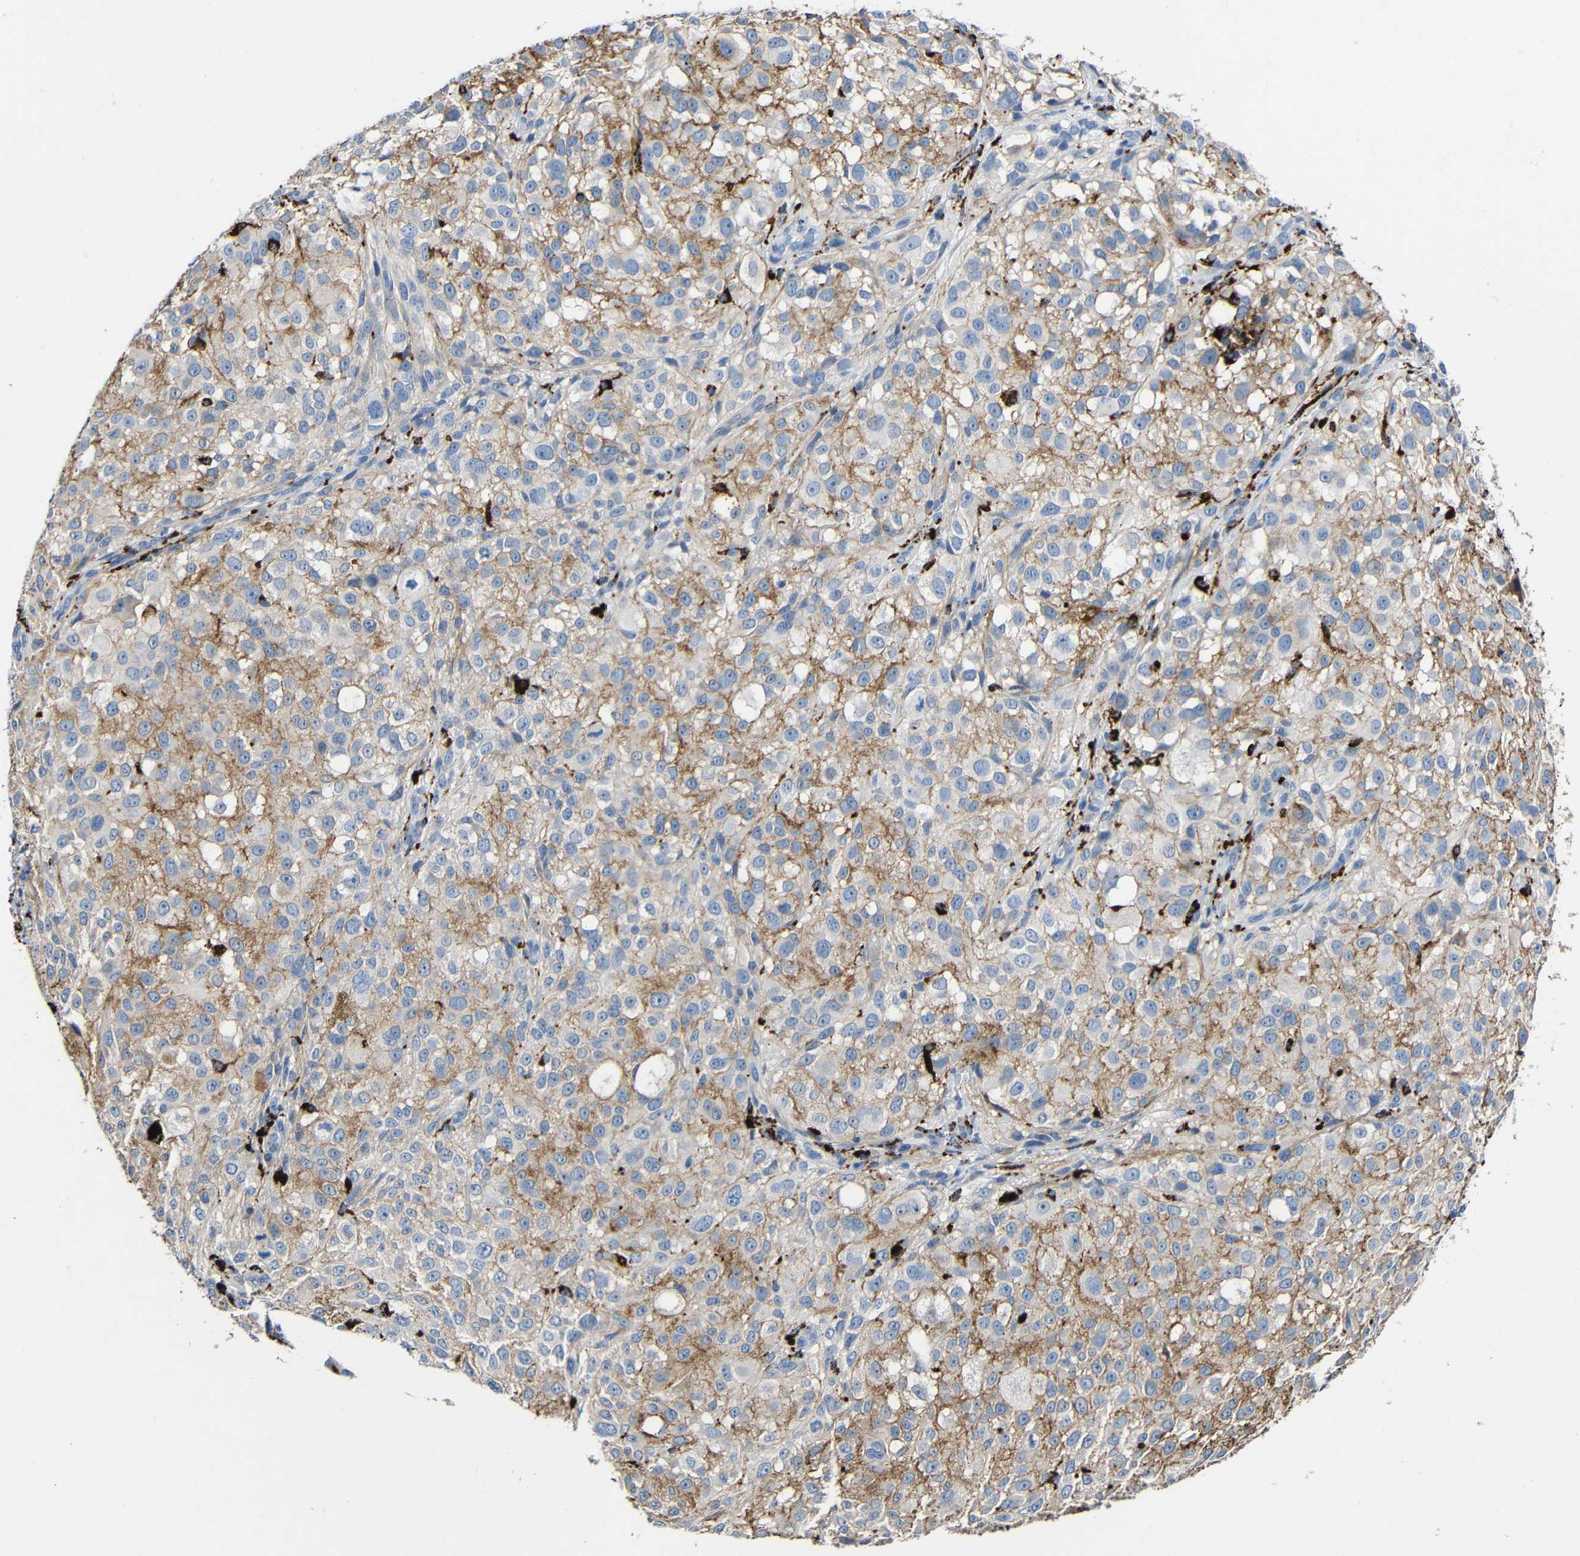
{"staining": {"intensity": "moderate", "quantity": ">75%", "location": "cytoplasmic/membranous"}, "tissue": "melanoma", "cell_type": "Tumor cells", "image_type": "cancer", "snomed": [{"axis": "morphology", "description": "Necrosis, NOS"}, {"axis": "morphology", "description": "Malignant melanoma, NOS"}, {"axis": "topography", "description": "Skin"}], "caption": "Moderate cytoplasmic/membranous protein expression is appreciated in approximately >75% of tumor cells in malignant melanoma. The staining was performed using DAB to visualize the protein expression in brown, while the nuclei were stained in blue with hematoxylin (Magnification: 20x).", "gene": "HLA-DMA", "patient": {"sex": "female", "age": 87}}